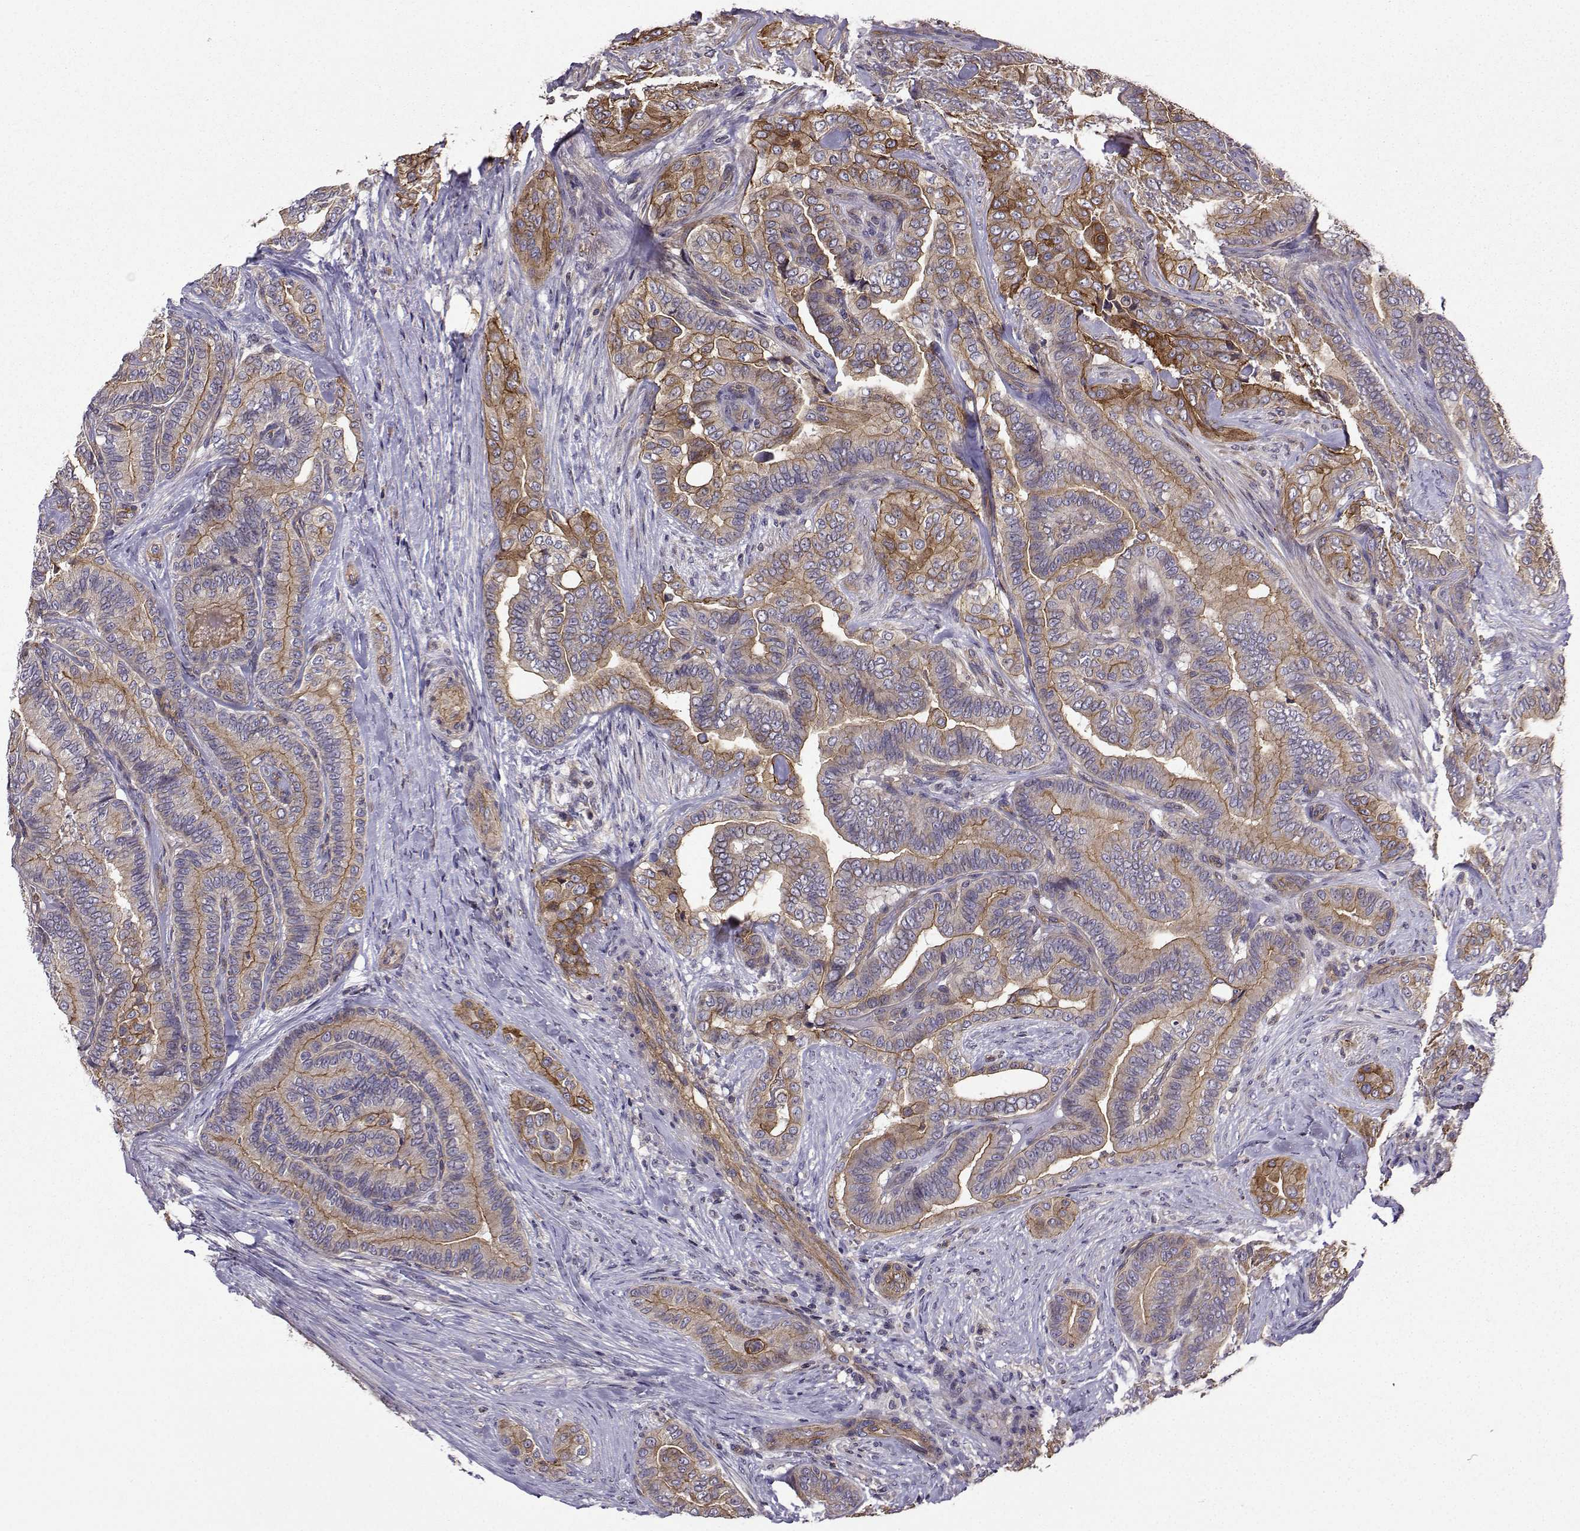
{"staining": {"intensity": "strong", "quantity": "25%-75%", "location": "cytoplasmic/membranous"}, "tissue": "thyroid cancer", "cell_type": "Tumor cells", "image_type": "cancer", "snomed": [{"axis": "morphology", "description": "Papillary adenocarcinoma, NOS"}, {"axis": "topography", "description": "Thyroid gland"}], "caption": "The micrograph reveals staining of papillary adenocarcinoma (thyroid), revealing strong cytoplasmic/membranous protein positivity (brown color) within tumor cells.", "gene": "ITGB8", "patient": {"sex": "male", "age": 61}}